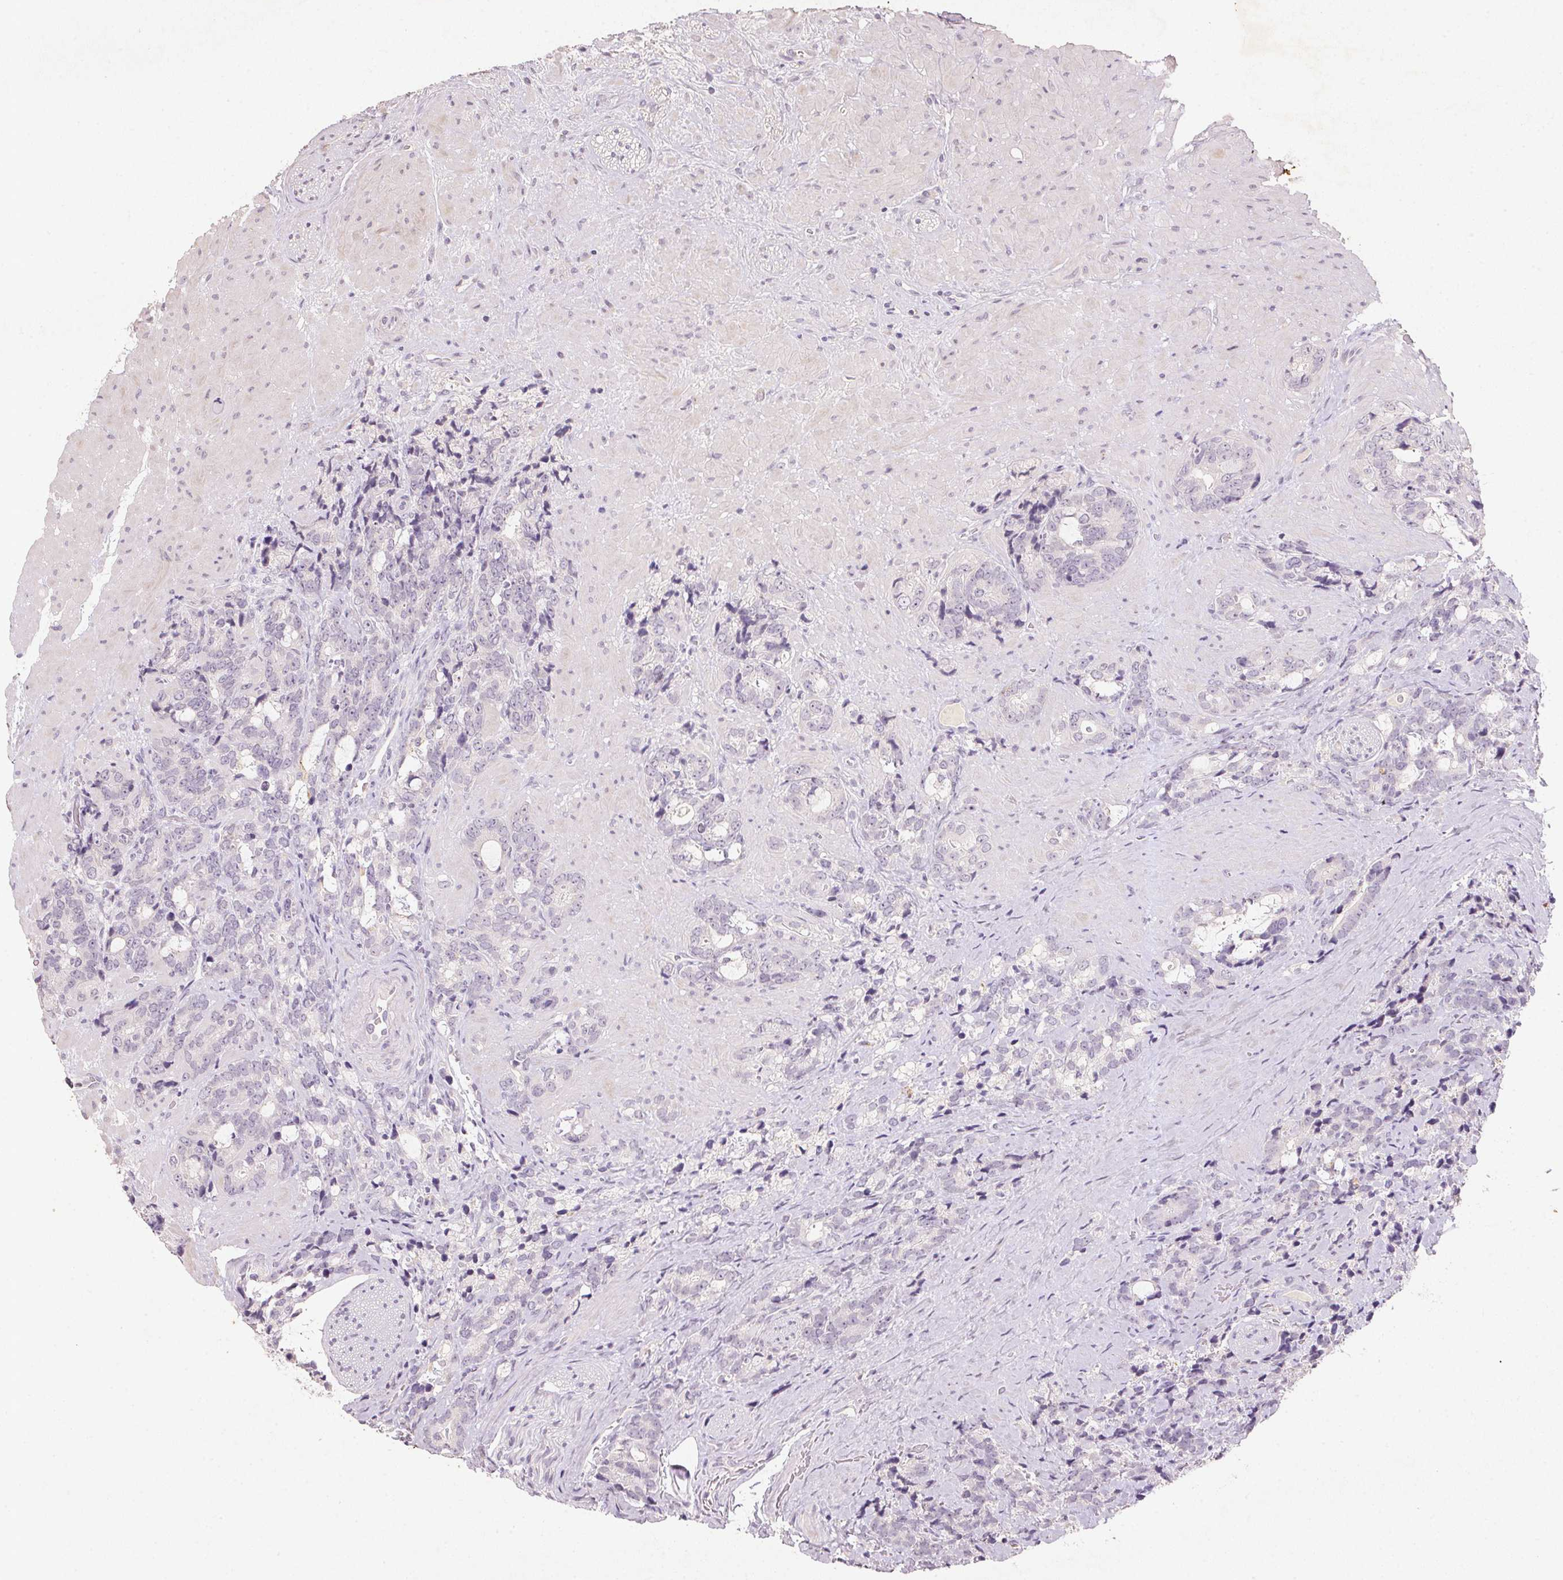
{"staining": {"intensity": "negative", "quantity": "none", "location": "none"}, "tissue": "prostate cancer", "cell_type": "Tumor cells", "image_type": "cancer", "snomed": [{"axis": "morphology", "description": "Adenocarcinoma, High grade"}, {"axis": "topography", "description": "Prostate"}], "caption": "Immunohistochemistry histopathology image of neoplastic tissue: human prostate cancer stained with DAB (3,3'-diaminobenzidine) exhibits no significant protein staining in tumor cells.", "gene": "CXCL5", "patient": {"sex": "male", "age": 74}}